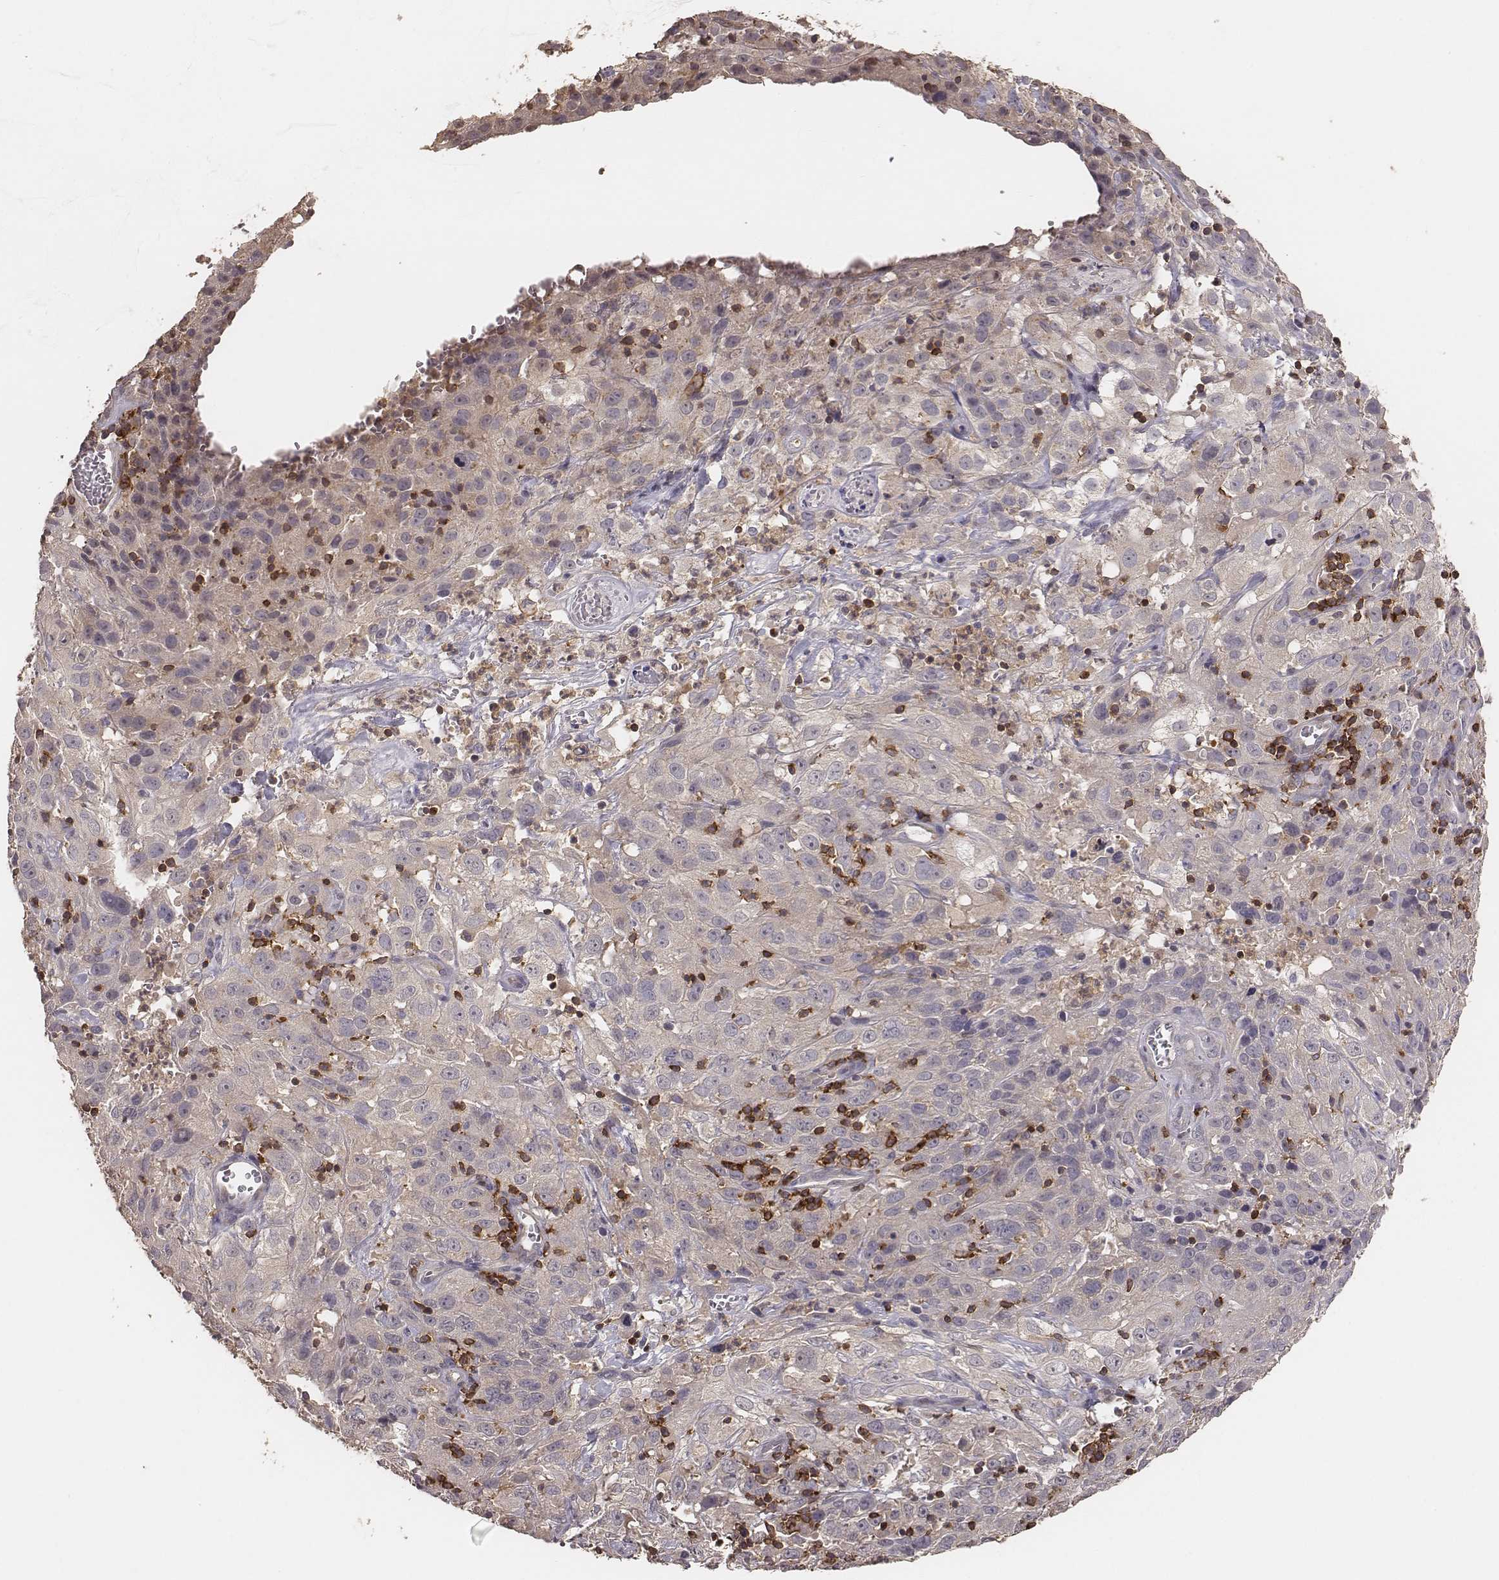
{"staining": {"intensity": "negative", "quantity": "none", "location": "none"}, "tissue": "cervical cancer", "cell_type": "Tumor cells", "image_type": "cancer", "snomed": [{"axis": "morphology", "description": "Squamous cell carcinoma, NOS"}, {"axis": "topography", "description": "Cervix"}], "caption": "DAB immunohistochemical staining of cervical squamous cell carcinoma demonstrates no significant positivity in tumor cells. Brightfield microscopy of IHC stained with DAB (3,3'-diaminobenzidine) (brown) and hematoxylin (blue), captured at high magnification.", "gene": "PILRA", "patient": {"sex": "female", "age": 32}}